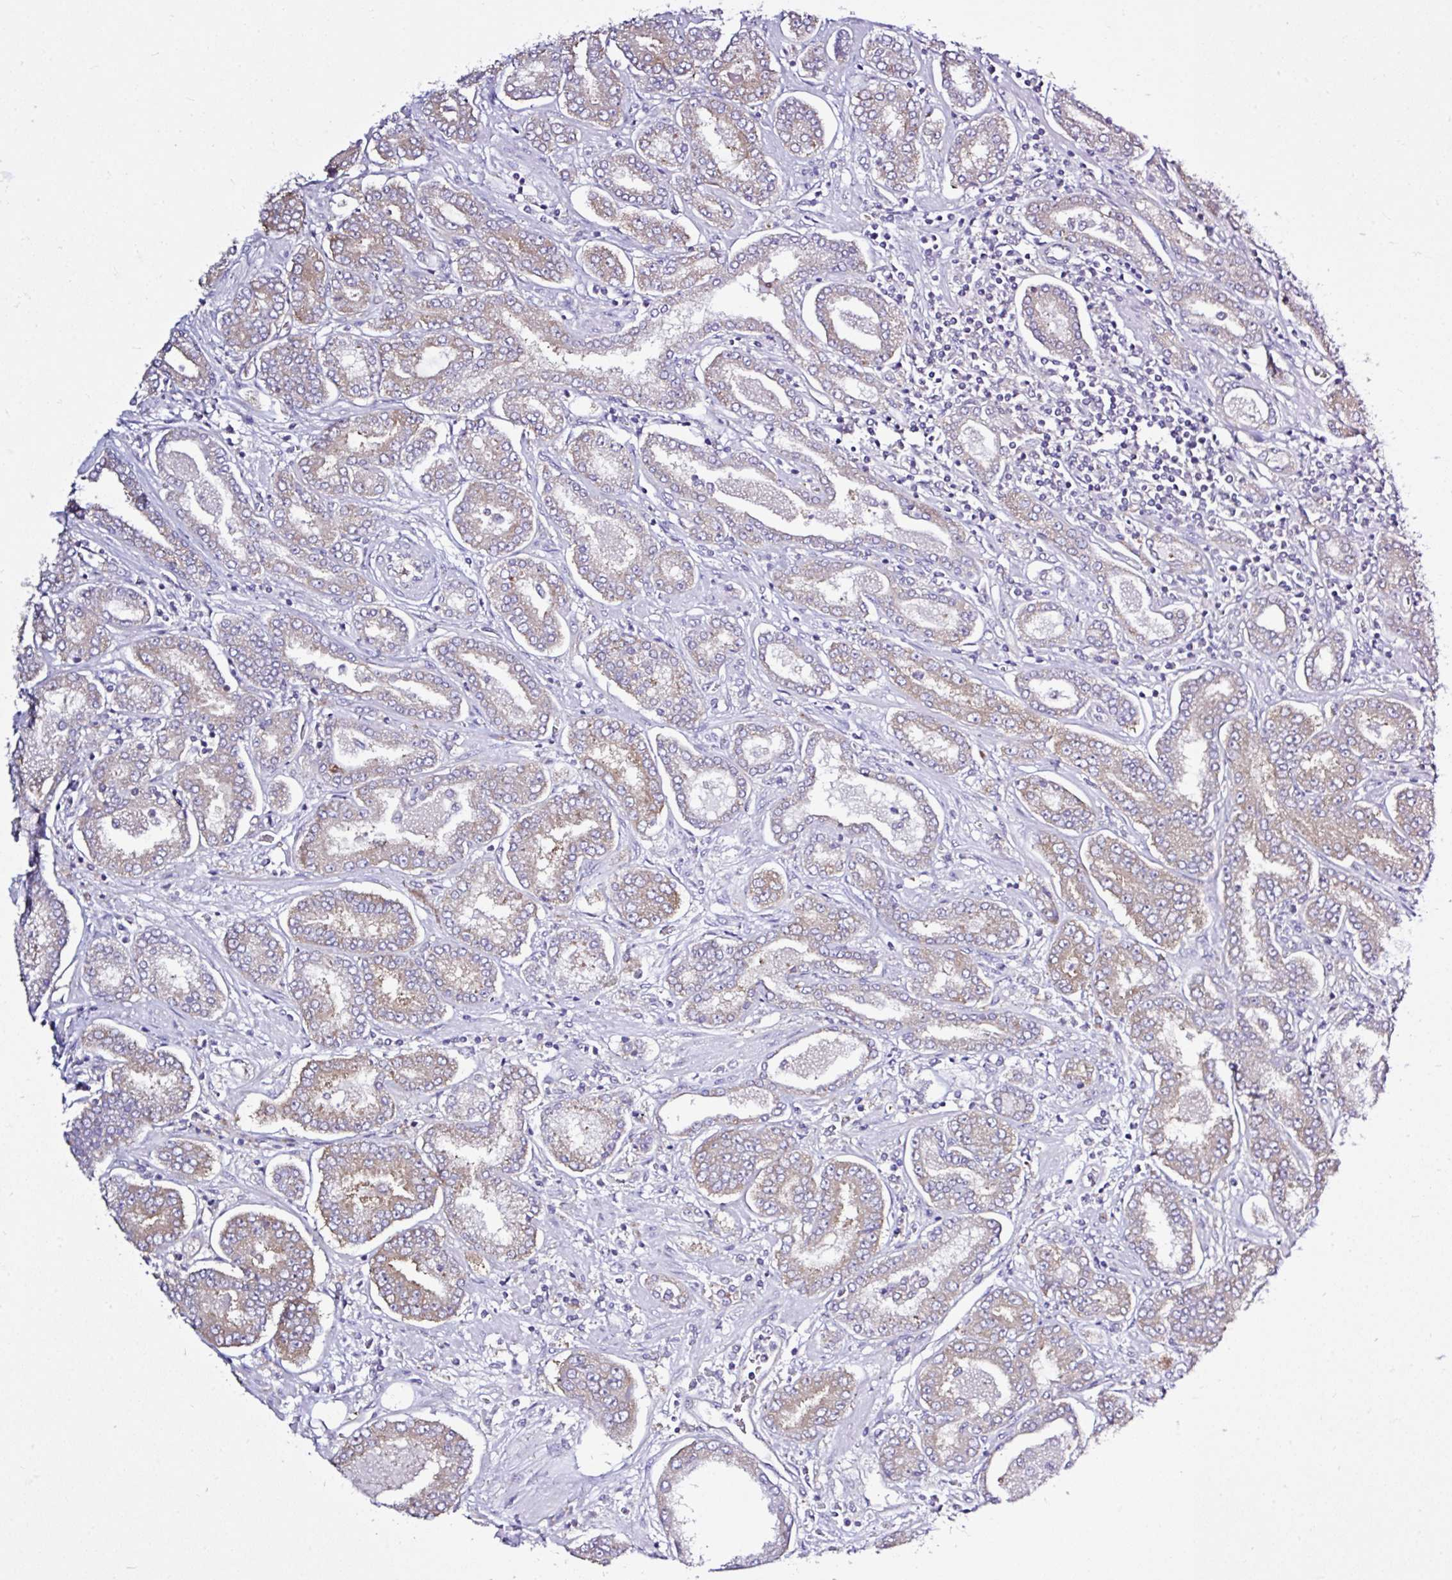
{"staining": {"intensity": "weak", "quantity": "25%-75%", "location": "cytoplasmic/membranous"}, "tissue": "prostate cancer", "cell_type": "Tumor cells", "image_type": "cancer", "snomed": [{"axis": "morphology", "description": "Adenocarcinoma, High grade"}, {"axis": "topography", "description": "Prostate"}], "caption": "There is low levels of weak cytoplasmic/membranous staining in tumor cells of prostate cancer, as demonstrated by immunohistochemical staining (brown color).", "gene": "LARS1", "patient": {"sex": "male", "age": 72}}